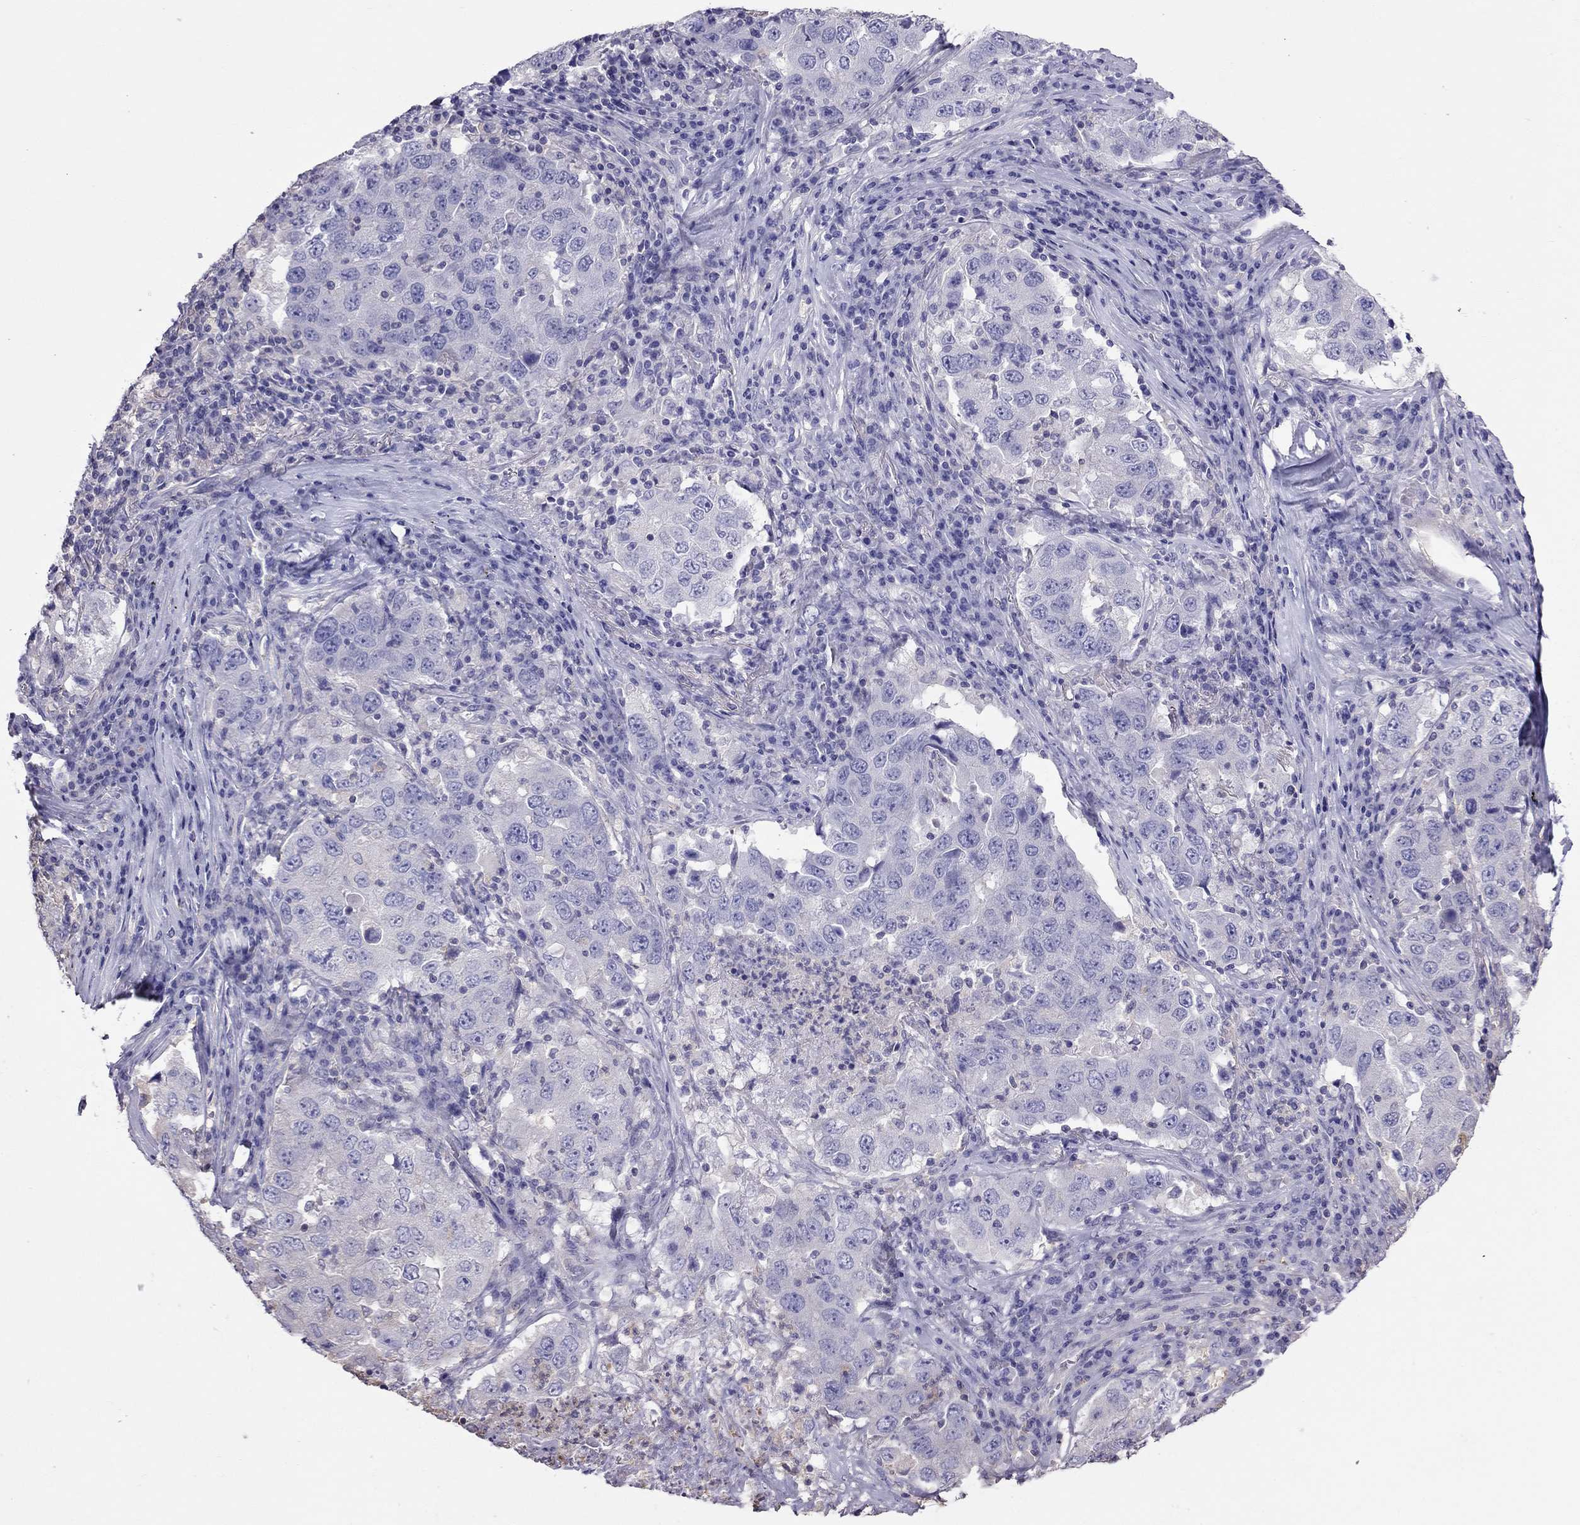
{"staining": {"intensity": "negative", "quantity": "none", "location": "none"}, "tissue": "lung cancer", "cell_type": "Tumor cells", "image_type": "cancer", "snomed": [{"axis": "morphology", "description": "Adenocarcinoma, NOS"}, {"axis": "topography", "description": "Lung"}], "caption": "A high-resolution micrograph shows immunohistochemistry staining of lung adenocarcinoma, which reveals no significant positivity in tumor cells.", "gene": "TEX22", "patient": {"sex": "male", "age": 73}}